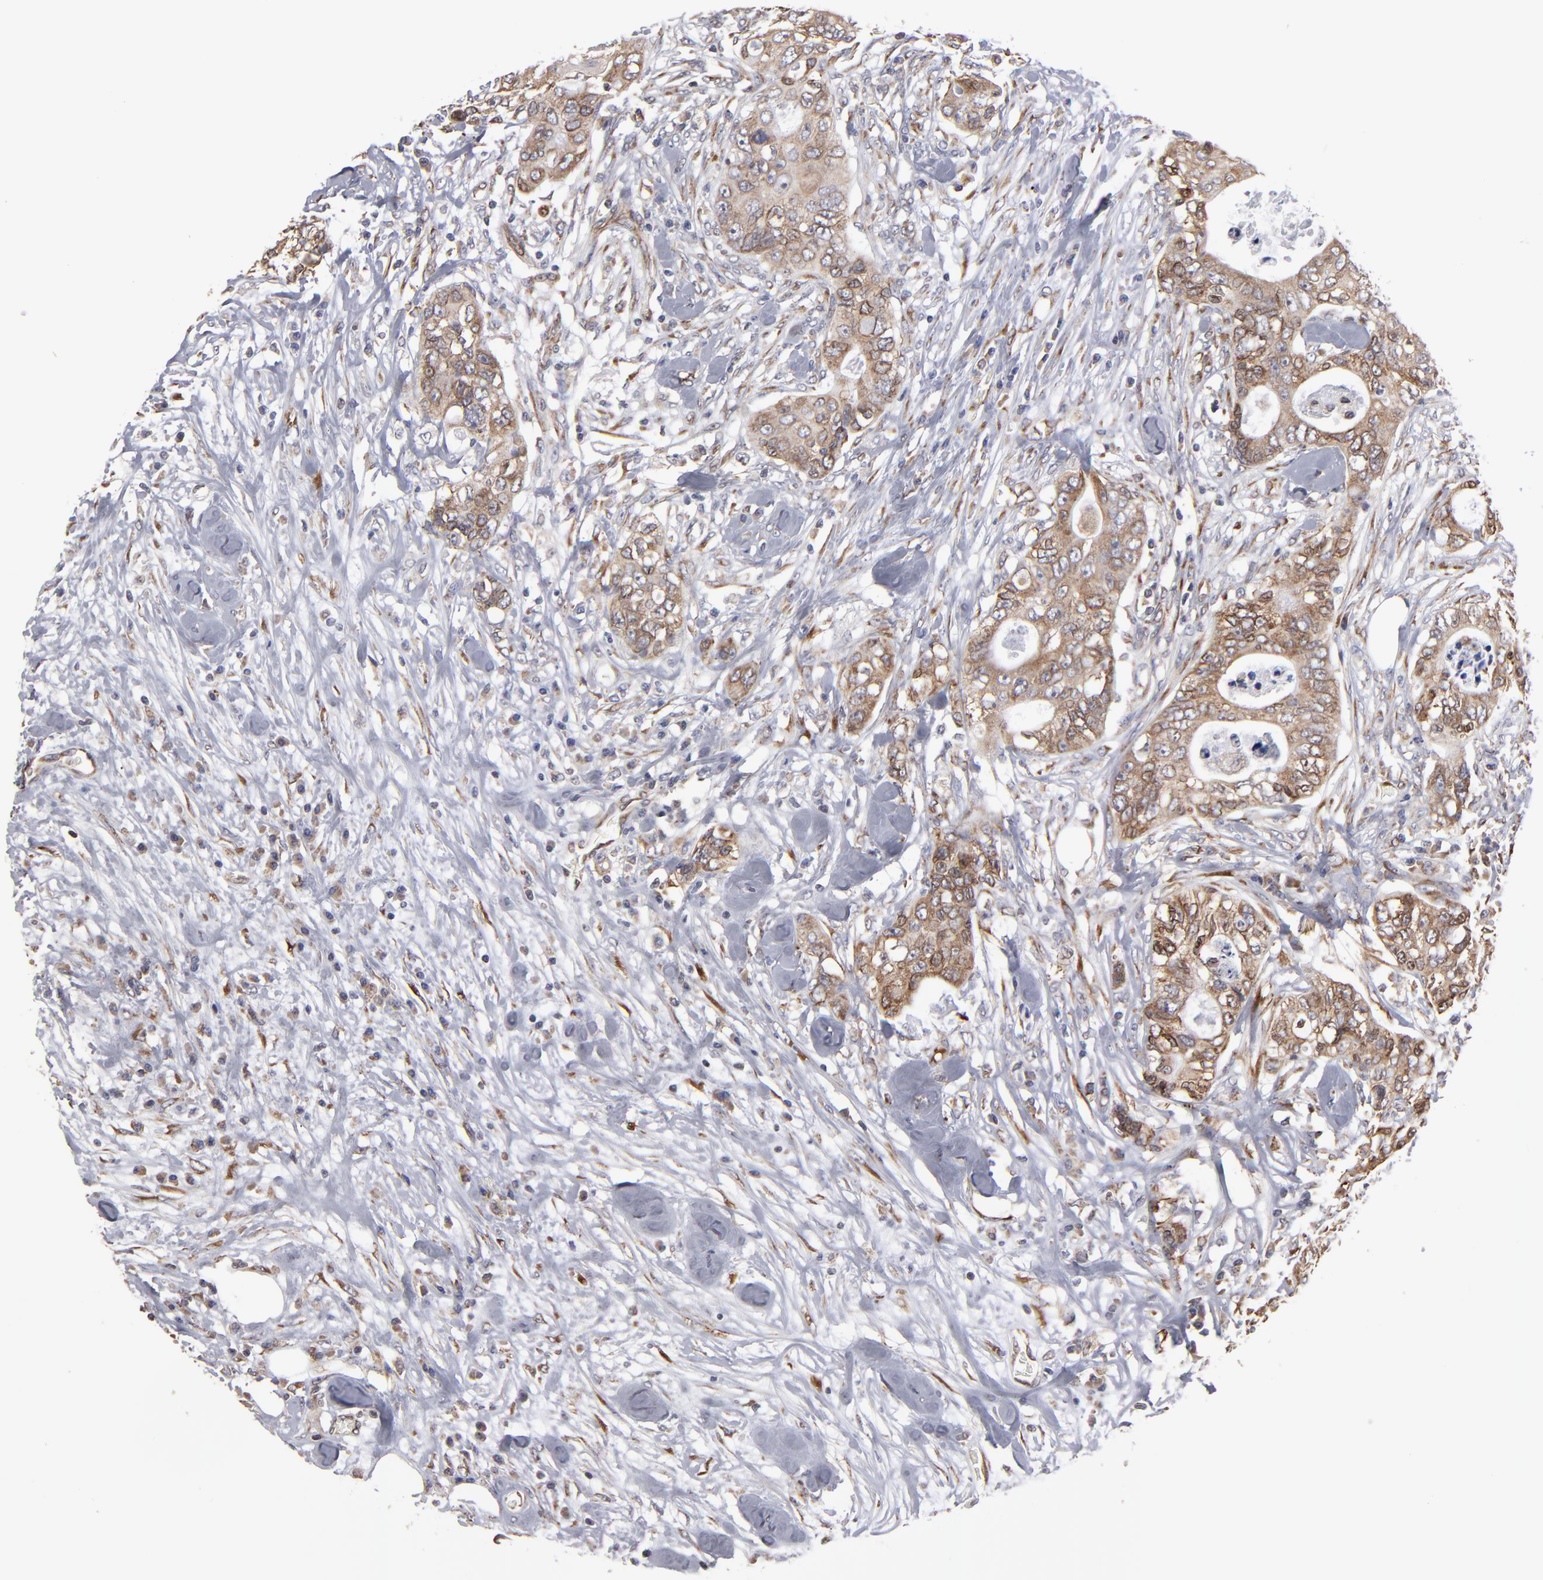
{"staining": {"intensity": "moderate", "quantity": ">75%", "location": "cytoplasmic/membranous"}, "tissue": "colorectal cancer", "cell_type": "Tumor cells", "image_type": "cancer", "snomed": [{"axis": "morphology", "description": "Adenocarcinoma, NOS"}, {"axis": "topography", "description": "Rectum"}], "caption": "A brown stain highlights moderate cytoplasmic/membranous staining of a protein in adenocarcinoma (colorectal) tumor cells. Using DAB (brown) and hematoxylin (blue) stains, captured at high magnification using brightfield microscopy.", "gene": "KTN1", "patient": {"sex": "female", "age": 57}}